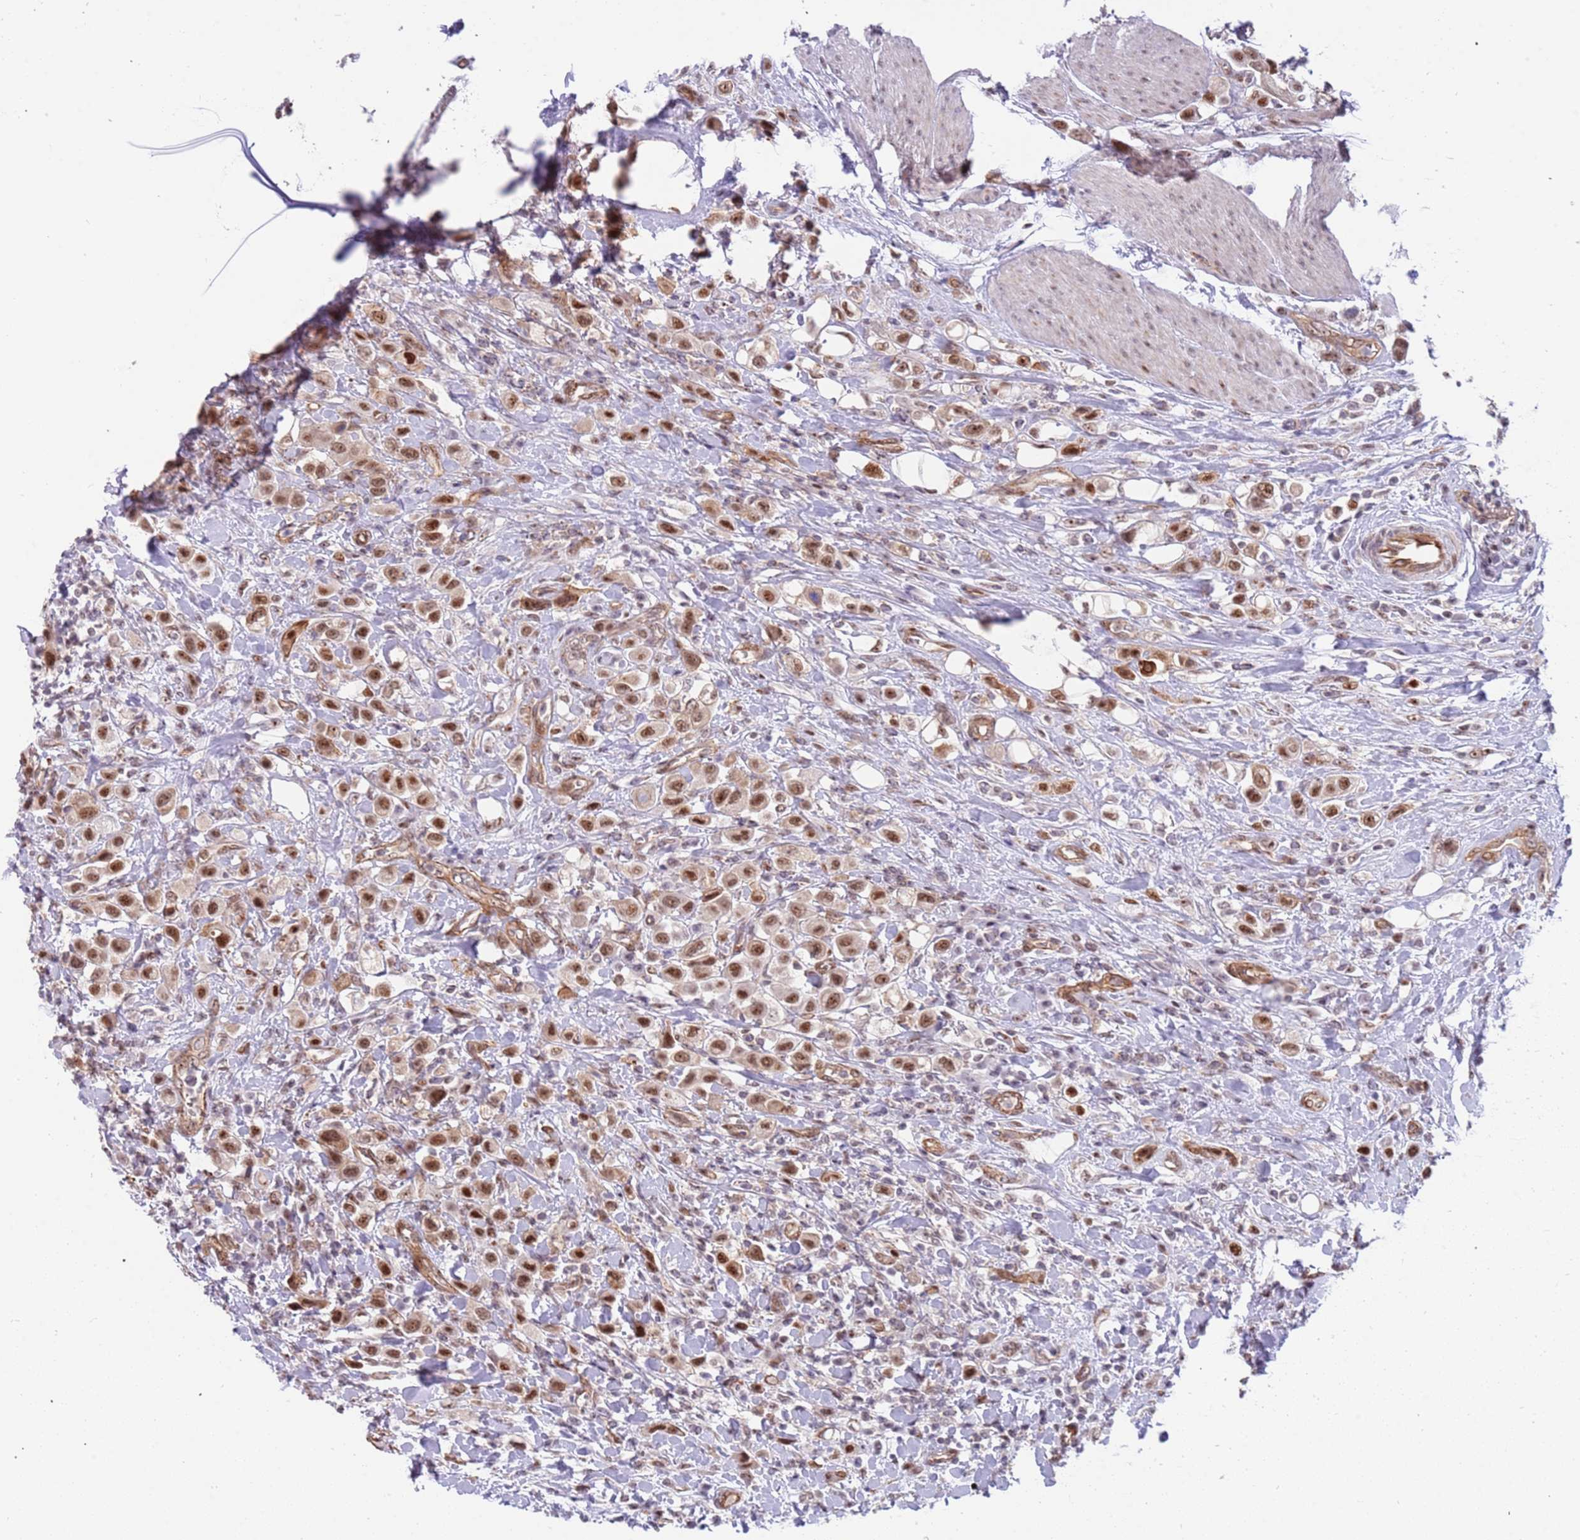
{"staining": {"intensity": "strong", "quantity": ">75%", "location": "nuclear"}, "tissue": "urothelial cancer", "cell_type": "Tumor cells", "image_type": "cancer", "snomed": [{"axis": "morphology", "description": "Urothelial carcinoma, High grade"}, {"axis": "topography", "description": "Urinary bladder"}], "caption": "Immunohistochemical staining of urothelial cancer displays strong nuclear protein expression in about >75% of tumor cells.", "gene": "LRMDA", "patient": {"sex": "male", "age": 50}}